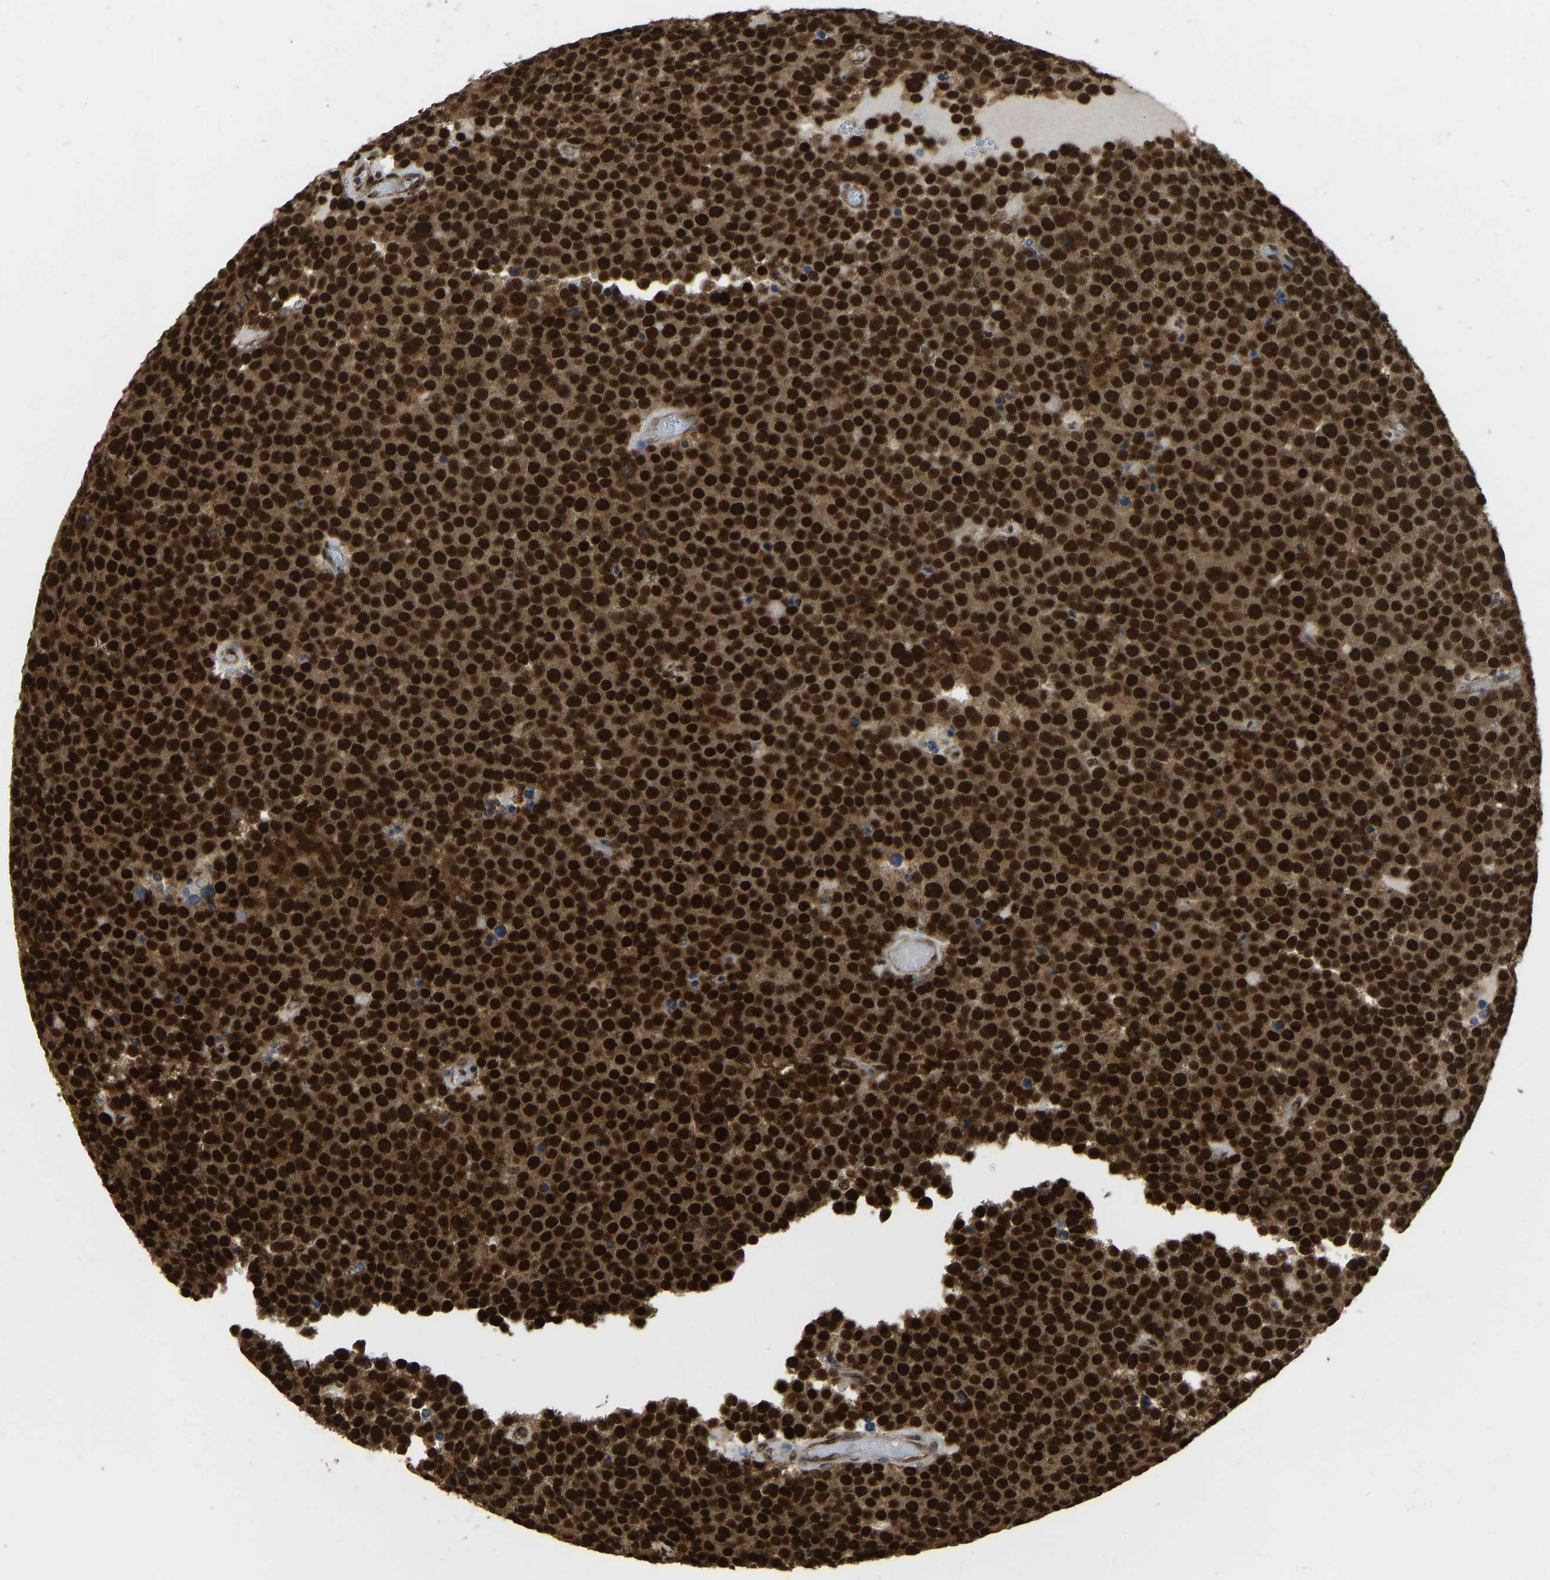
{"staining": {"intensity": "strong", "quantity": ">75%", "location": "cytoplasmic/membranous,nuclear"}, "tissue": "testis cancer", "cell_type": "Tumor cells", "image_type": "cancer", "snomed": [{"axis": "morphology", "description": "Normal tissue, NOS"}, {"axis": "morphology", "description": "Seminoma, NOS"}, {"axis": "topography", "description": "Testis"}], "caption": "Tumor cells show strong cytoplasmic/membranous and nuclear positivity in approximately >75% of cells in testis cancer.", "gene": "ZSCAN20", "patient": {"sex": "male", "age": 71}}